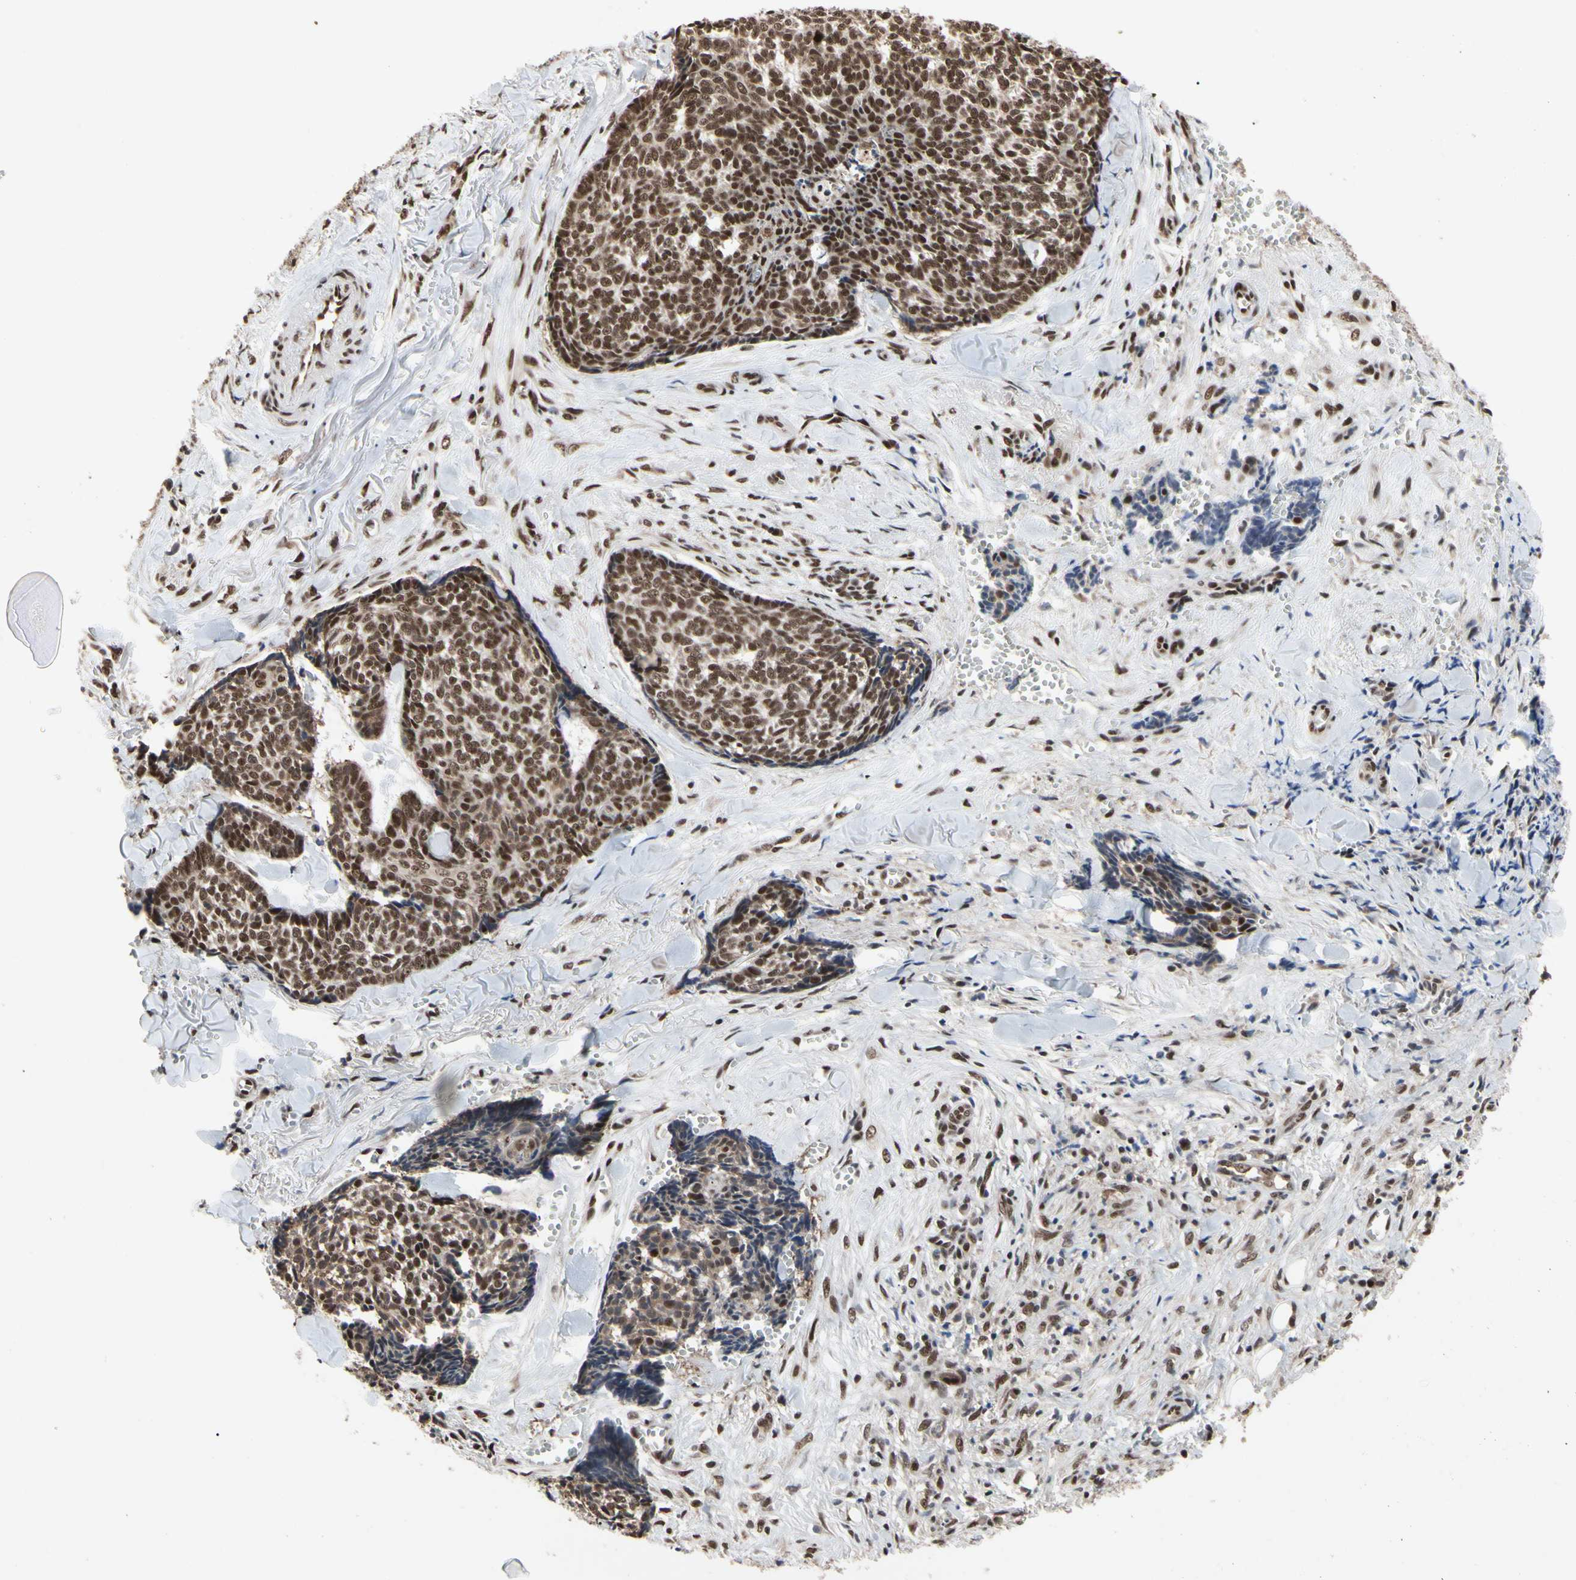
{"staining": {"intensity": "moderate", "quantity": ">75%", "location": "nuclear"}, "tissue": "skin cancer", "cell_type": "Tumor cells", "image_type": "cancer", "snomed": [{"axis": "morphology", "description": "Basal cell carcinoma"}, {"axis": "topography", "description": "Skin"}], "caption": "Skin cancer (basal cell carcinoma) was stained to show a protein in brown. There is medium levels of moderate nuclear expression in approximately >75% of tumor cells. (DAB IHC, brown staining for protein, blue staining for nuclei).", "gene": "FAM98B", "patient": {"sex": "male", "age": 84}}